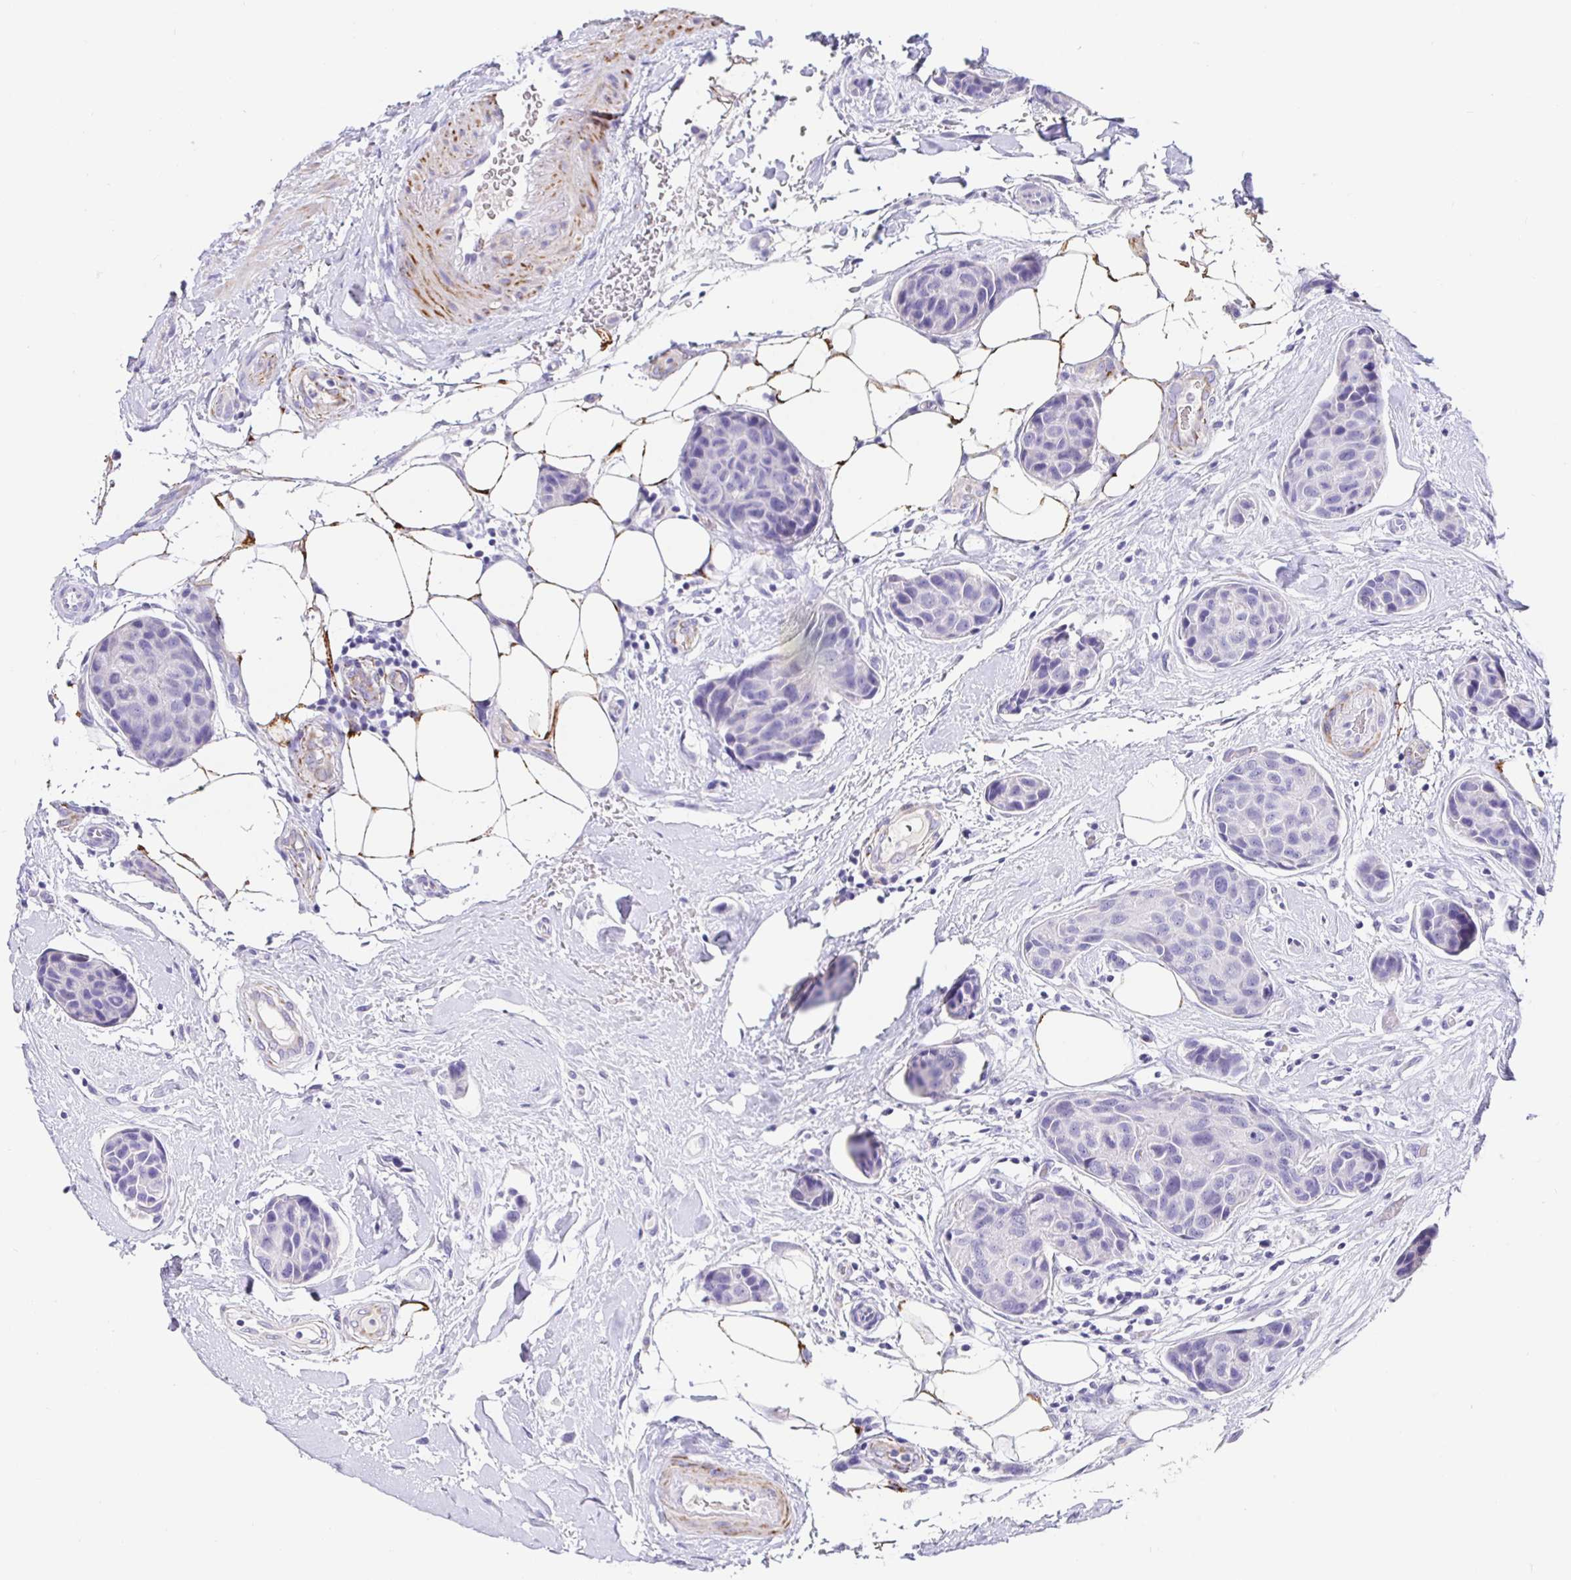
{"staining": {"intensity": "negative", "quantity": "none", "location": "none"}, "tissue": "breast cancer", "cell_type": "Tumor cells", "image_type": "cancer", "snomed": [{"axis": "morphology", "description": "Duct carcinoma"}, {"axis": "topography", "description": "Breast"}, {"axis": "topography", "description": "Lymph node"}], "caption": "Tumor cells are negative for protein expression in human breast cancer (intraductal carcinoma). (DAB (3,3'-diaminobenzidine) immunohistochemistry visualized using brightfield microscopy, high magnification).", "gene": "MAOA", "patient": {"sex": "female", "age": 80}}